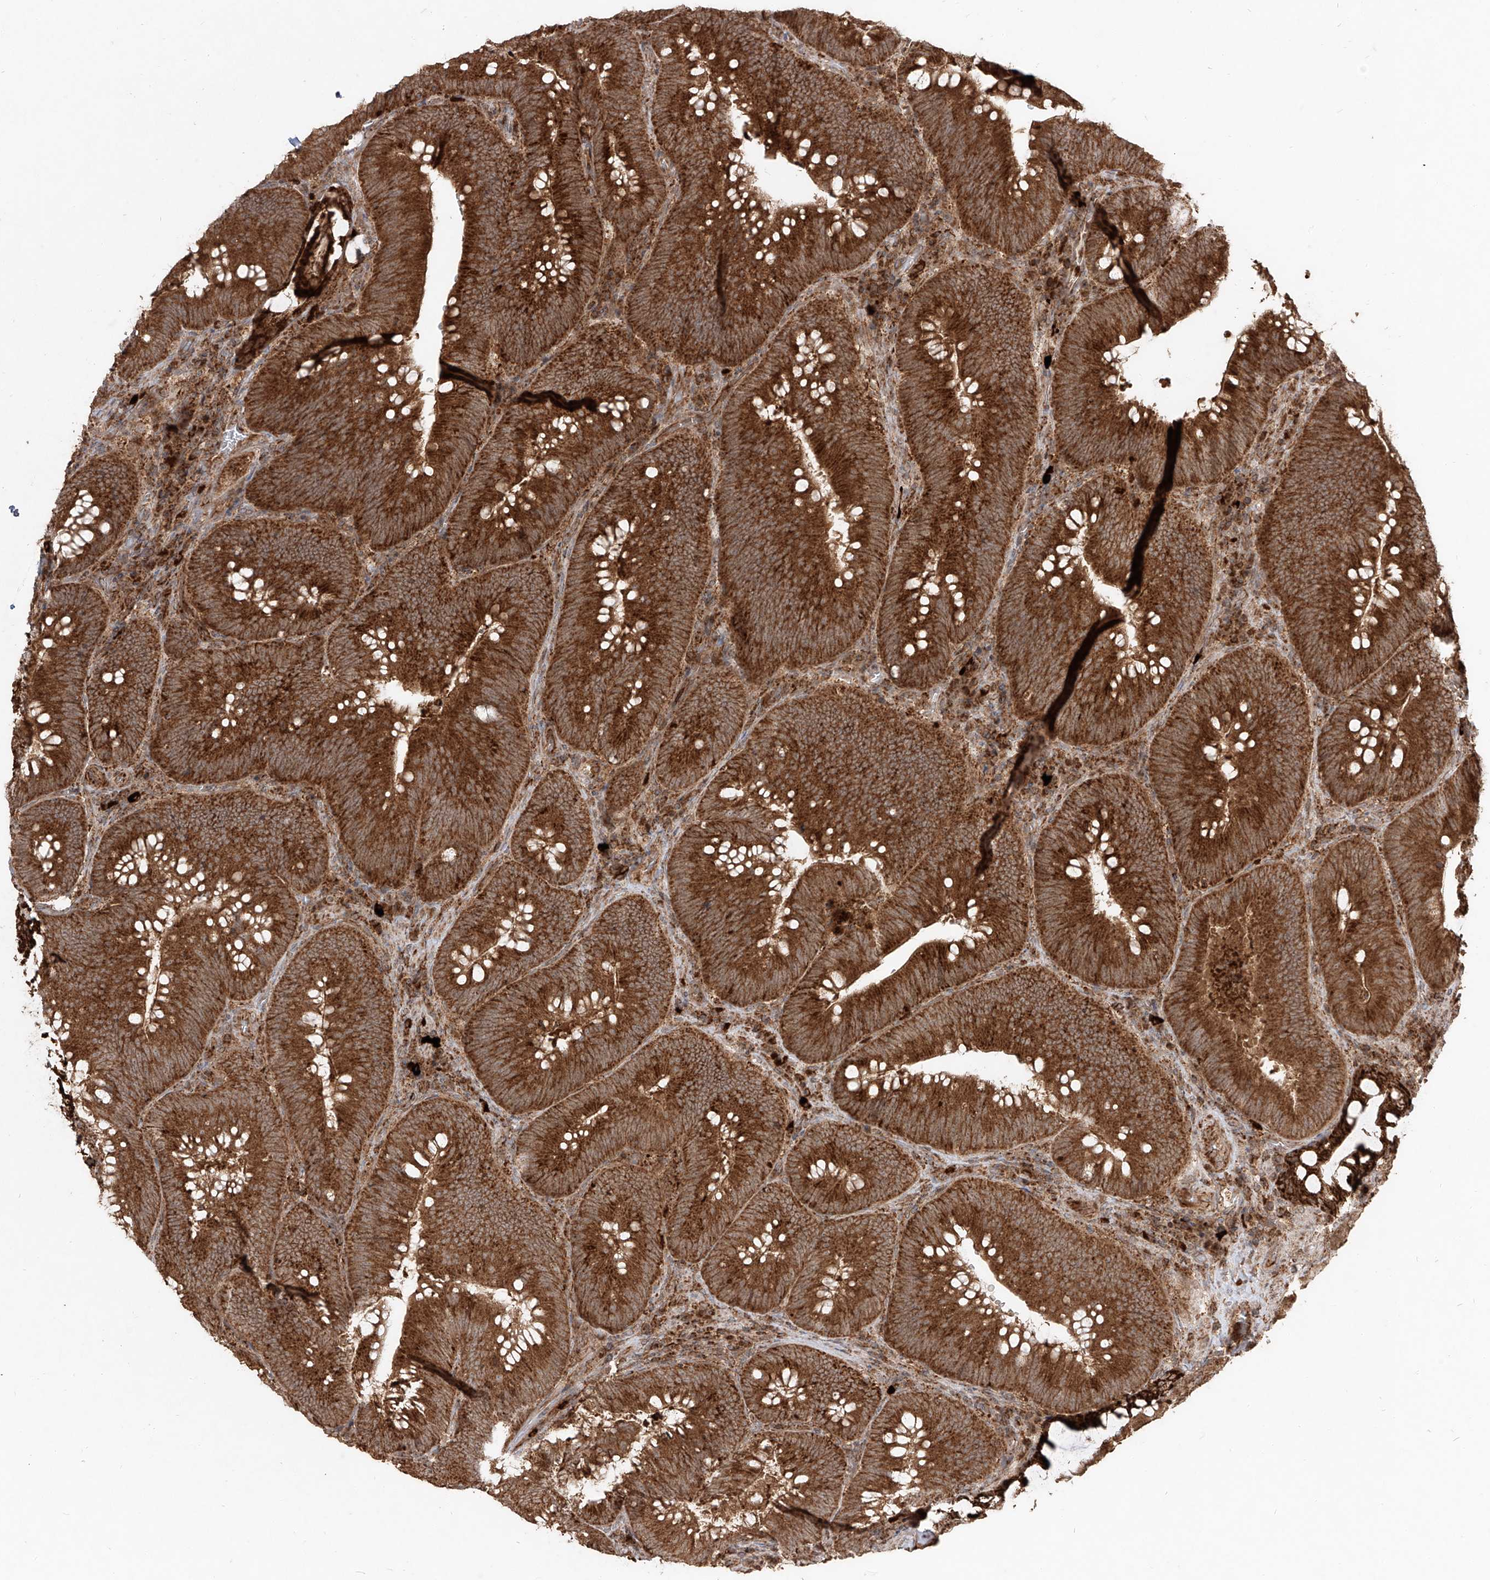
{"staining": {"intensity": "strong", "quantity": ">75%", "location": "cytoplasmic/membranous"}, "tissue": "colorectal cancer", "cell_type": "Tumor cells", "image_type": "cancer", "snomed": [{"axis": "morphology", "description": "Normal tissue, NOS"}, {"axis": "topography", "description": "Colon"}], "caption": "Tumor cells reveal high levels of strong cytoplasmic/membranous staining in approximately >75% of cells in colorectal cancer.", "gene": "AIM2", "patient": {"sex": "female", "age": 82}}